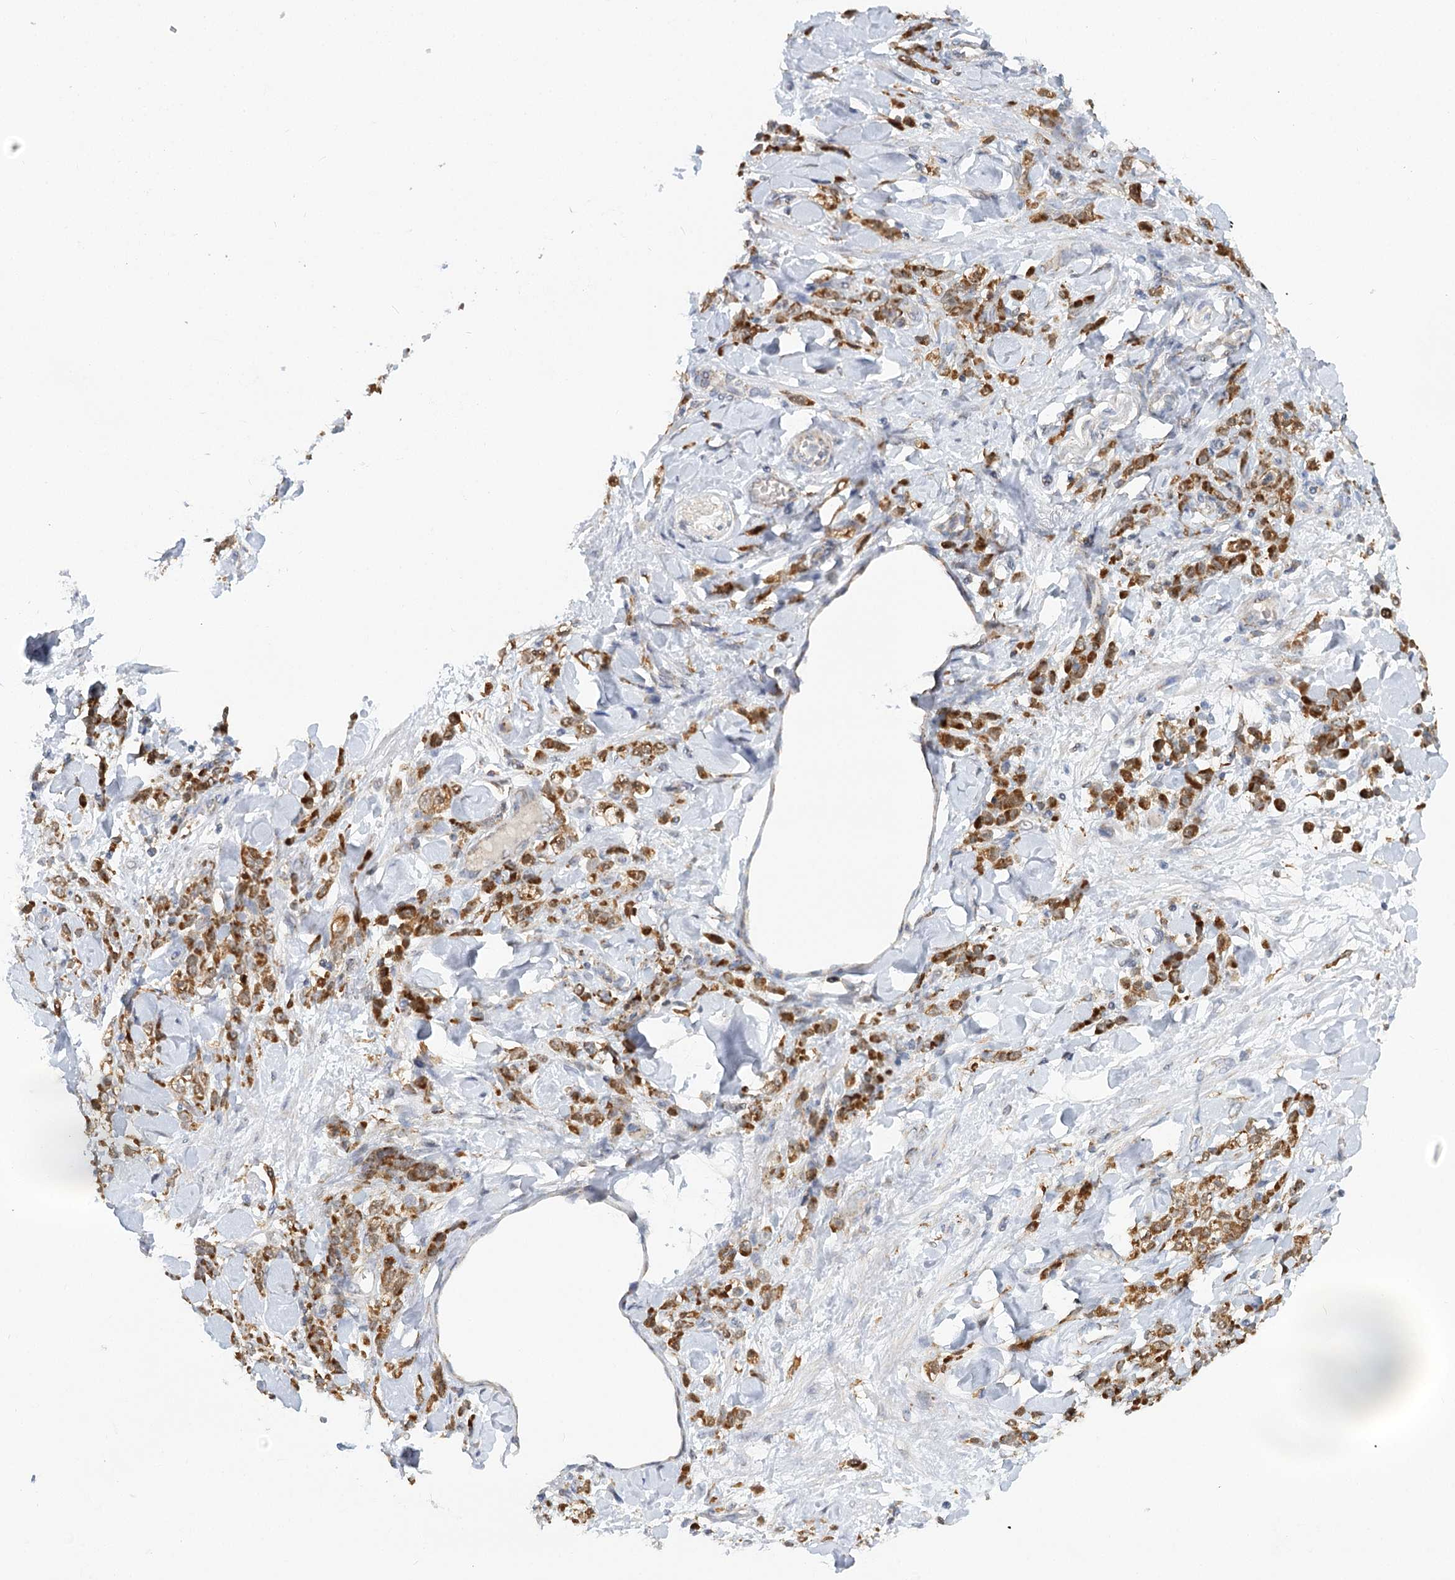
{"staining": {"intensity": "strong", "quantity": ">75%", "location": "cytoplasmic/membranous"}, "tissue": "stomach cancer", "cell_type": "Tumor cells", "image_type": "cancer", "snomed": [{"axis": "morphology", "description": "Normal tissue, NOS"}, {"axis": "morphology", "description": "Adenocarcinoma, NOS"}, {"axis": "topography", "description": "Stomach"}], "caption": "Immunohistochemistry (IHC) (DAB) staining of human stomach adenocarcinoma shows strong cytoplasmic/membranous protein staining in about >75% of tumor cells.", "gene": "TAS1R1", "patient": {"sex": "male", "age": 82}}